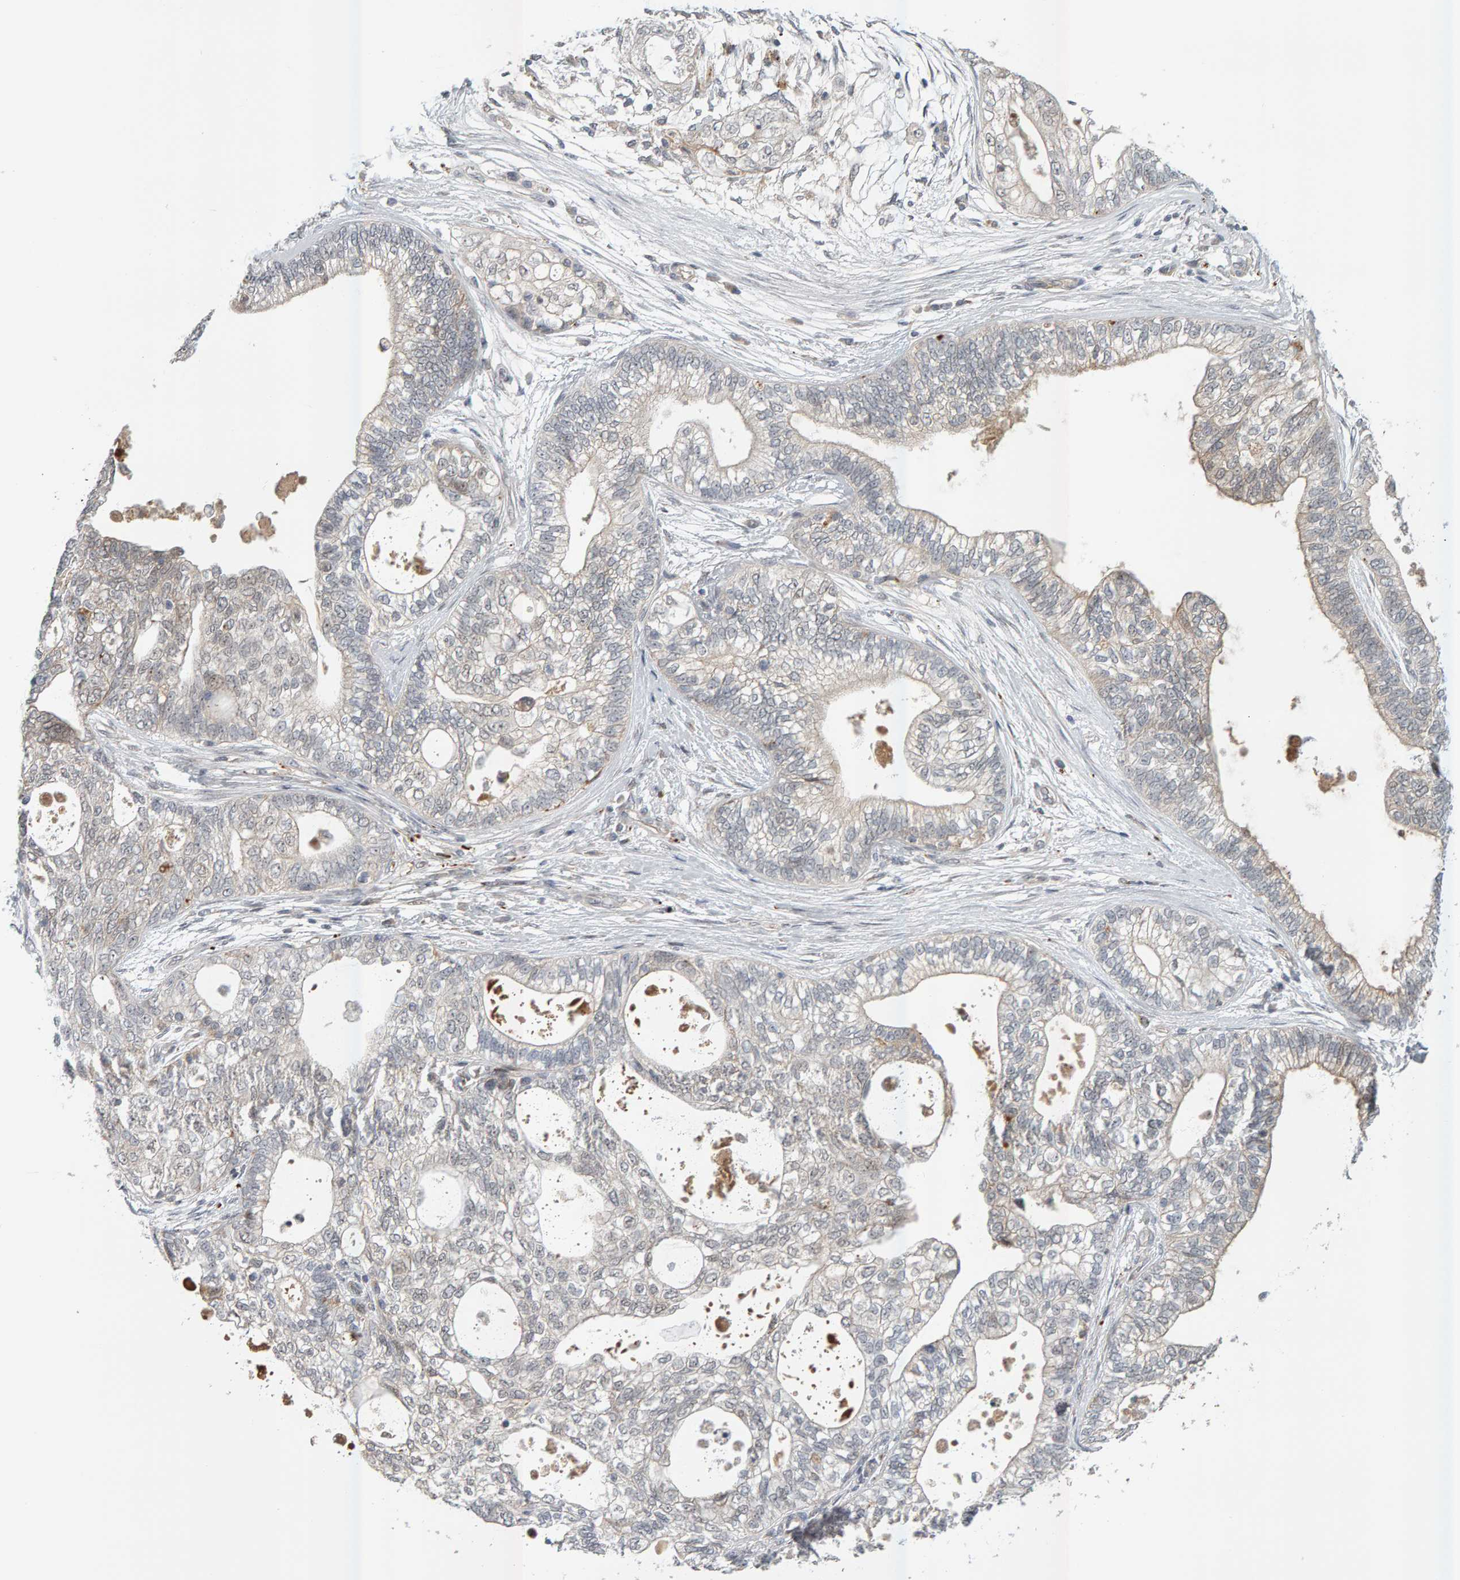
{"staining": {"intensity": "negative", "quantity": "none", "location": "none"}, "tissue": "pancreatic cancer", "cell_type": "Tumor cells", "image_type": "cancer", "snomed": [{"axis": "morphology", "description": "Adenocarcinoma, NOS"}, {"axis": "topography", "description": "Pancreas"}], "caption": "A histopathology image of human adenocarcinoma (pancreatic) is negative for staining in tumor cells.", "gene": "ZNF160", "patient": {"sex": "male", "age": 72}}